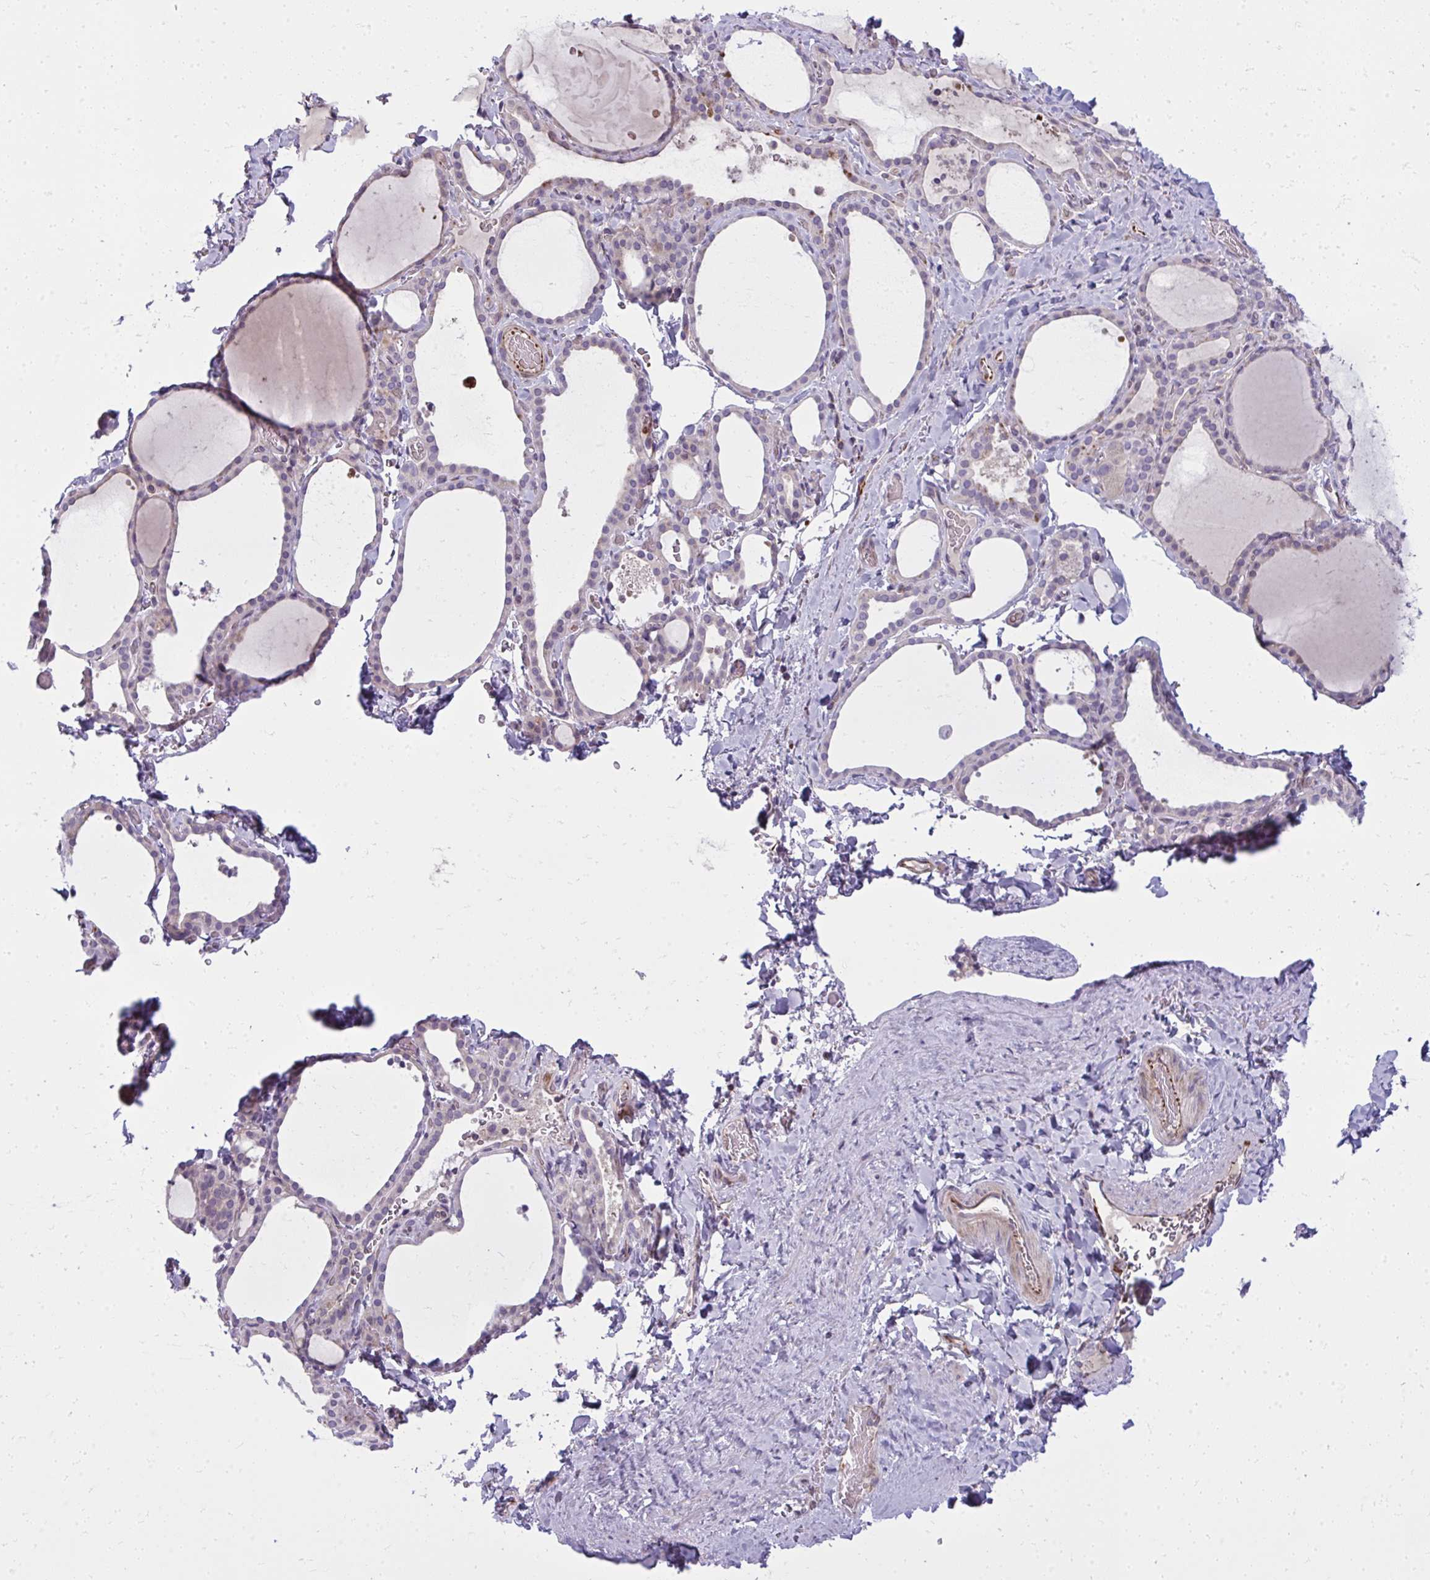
{"staining": {"intensity": "negative", "quantity": "none", "location": "none"}, "tissue": "thyroid gland", "cell_type": "Glandular cells", "image_type": "normal", "snomed": [{"axis": "morphology", "description": "Normal tissue, NOS"}, {"axis": "topography", "description": "Thyroid gland"}], "caption": "The histopathology image shows no staining of glandular cells in normal thyroid gland. (Immunohistochemistry, brightfield microscopy, high magnification).", "gene": "SLC14A1", "patient": {"sex": "female", "age": 22}}